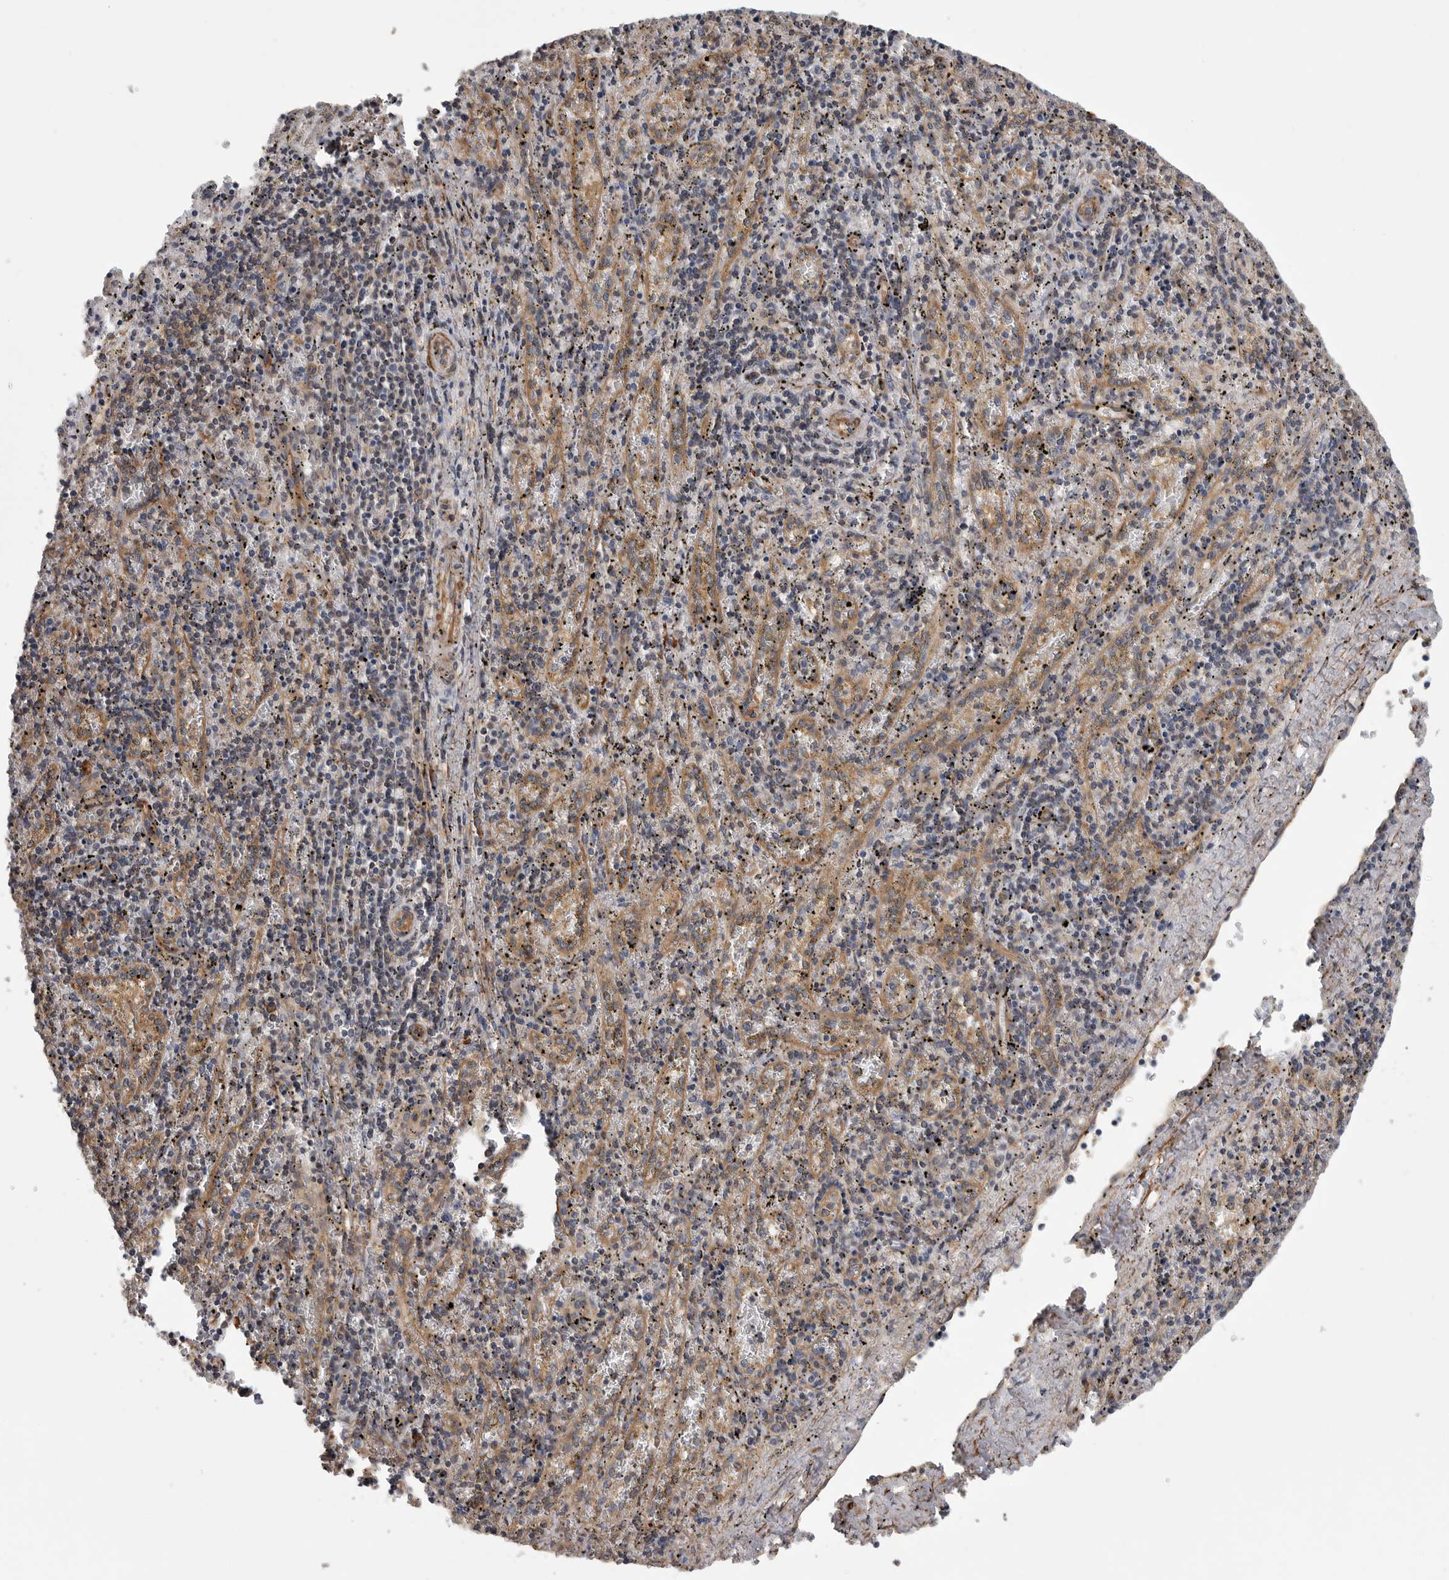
{"staining": {"intensity": "weak", "quantity": "<25%", "location": "cytoplasmic/membranous"}, "tissue": "spleen", "cell_type": "Cells in red pulp", "image_type": "normal", "snomed": [{"axis": "morphology", "description": "Normal tissue, NOS"}, {"axis": "topography", "description": "Spleen"}], "caption": "Cells in red pulp show no significant staining in unremarkable spleen.", "gene": "OXR1", "patient": {"sex": "male", "age": 11}}